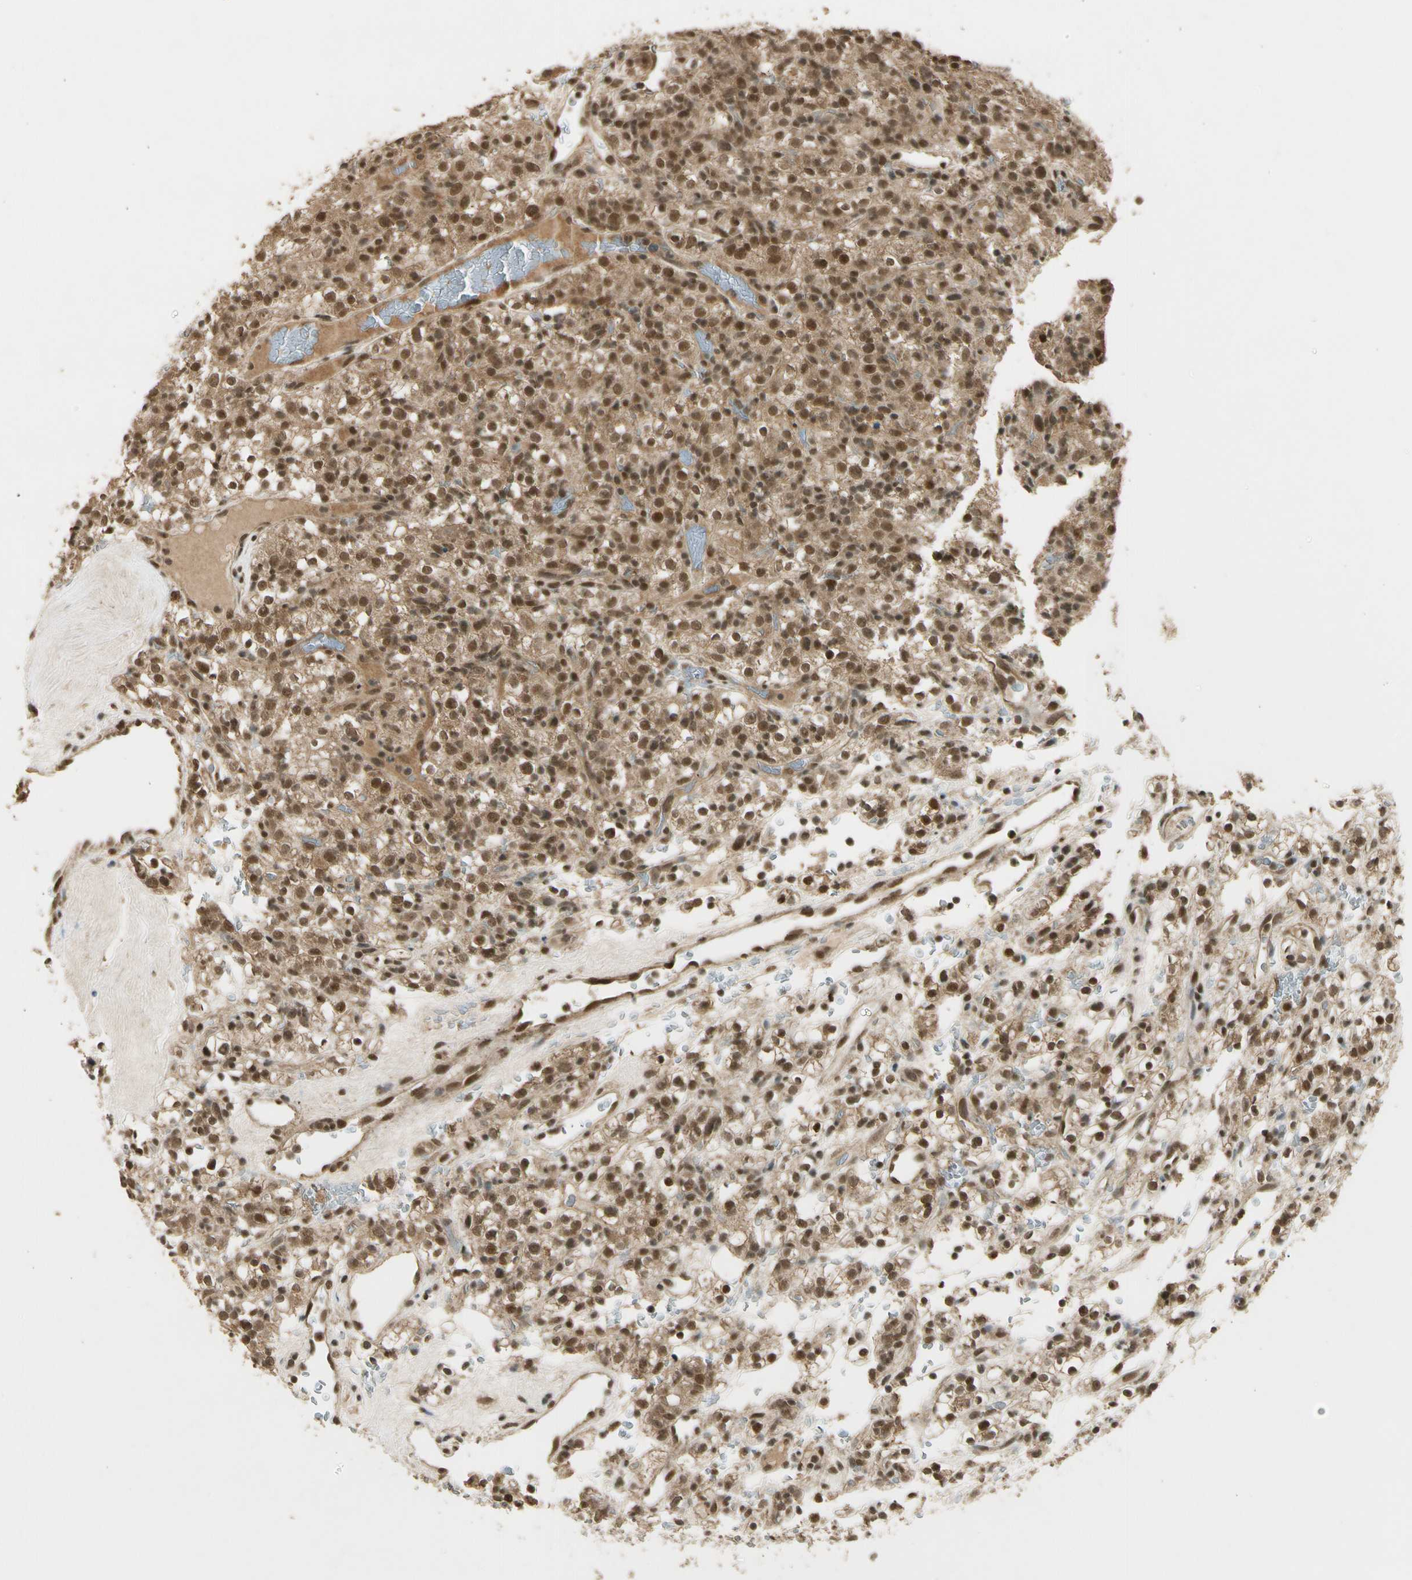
{"staining": {"intensity": "moderate", "quantity": ">75%", "location": "cytoplasmic/membranous,nuclear"}, "tissue": "renal cancer", "cell_type": "Tumor cells", "image_type": "cancer", "snomed": [{"axis": "morphology", "description": "Normal tissue, NOS"}, {"axis": "morphology", "description": "Adenocarcinoma, NOS"}, {"axis": "topography", "description": "Kidney"}], "caption": "This image exhibits immunohistochemistry staining of human renal cancer (adenocarcinoma), with medium moderate cytoplasmic/membranous and nuclear expression in about >75% of tumor cells.", "gene": "ZNF135", "patient": {"sex": "female", "age": 72}}